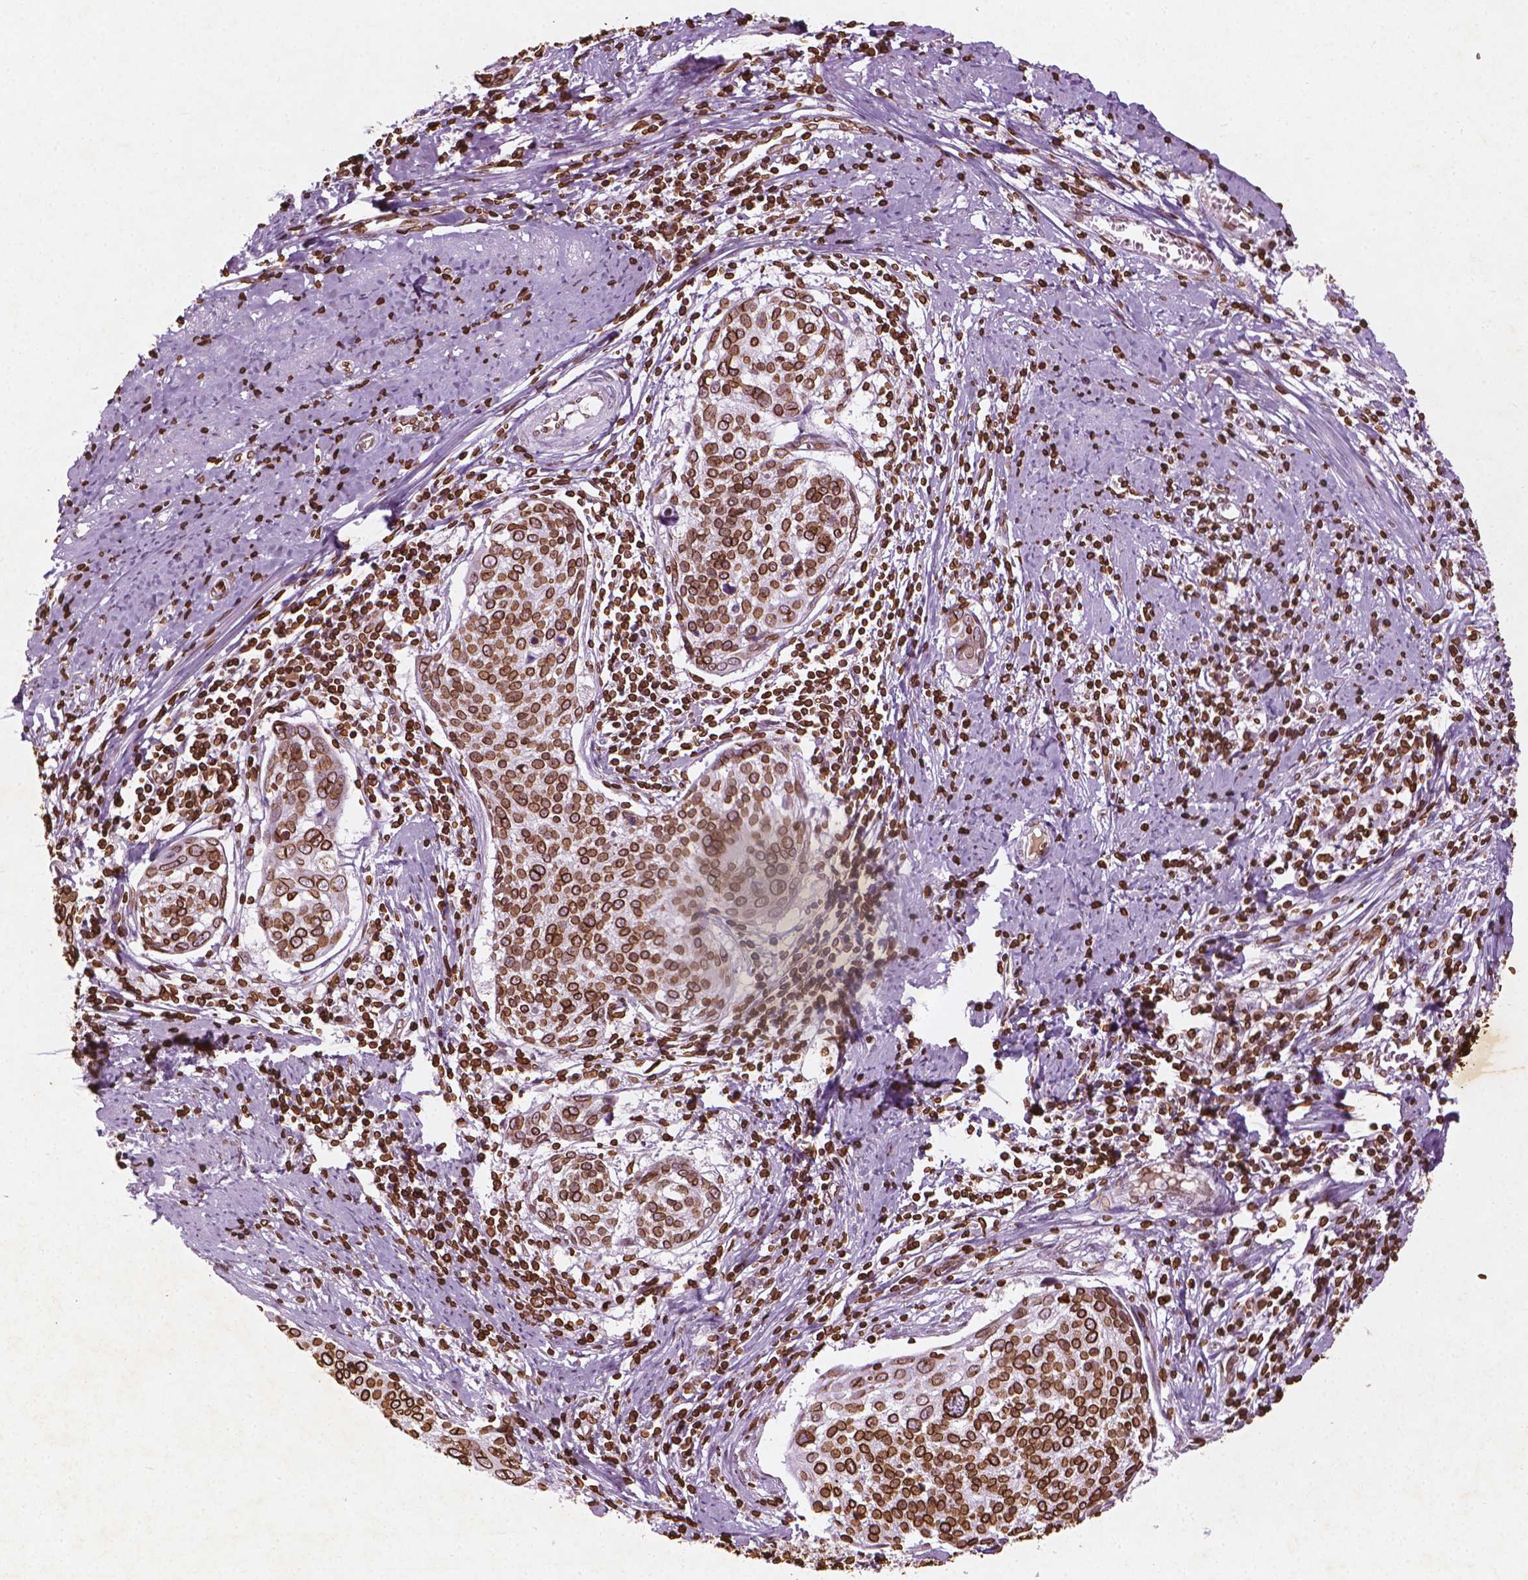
{"staining": {"intensity": "strong", "quantity": ">75%", "location": "cytoplasmic/membranous,nuclear"}, "tissue": "cervical cancer", "cell_type": "Tumor cells", "image_type": "cancer", "snomed": [{"axis": "morphology", "description": "Squamous cell carcinoma, NOS"}, {"axis": "topography", "description": "Cervix"}], "caption": "Immunohistochemical staining of cervical cancer (squamous cell carcinoma) demonstrates high levels of strong cytoplasmic/membranous and nuclear protein positivity in about >75% of tumor cells. The staining is performed using DAB brown chromogen to label protein expression. The nuclei are counter-stained blue using hematoxylin.", "gene": "LMNB1", "patient": {"sex": "female", "age": 39}}